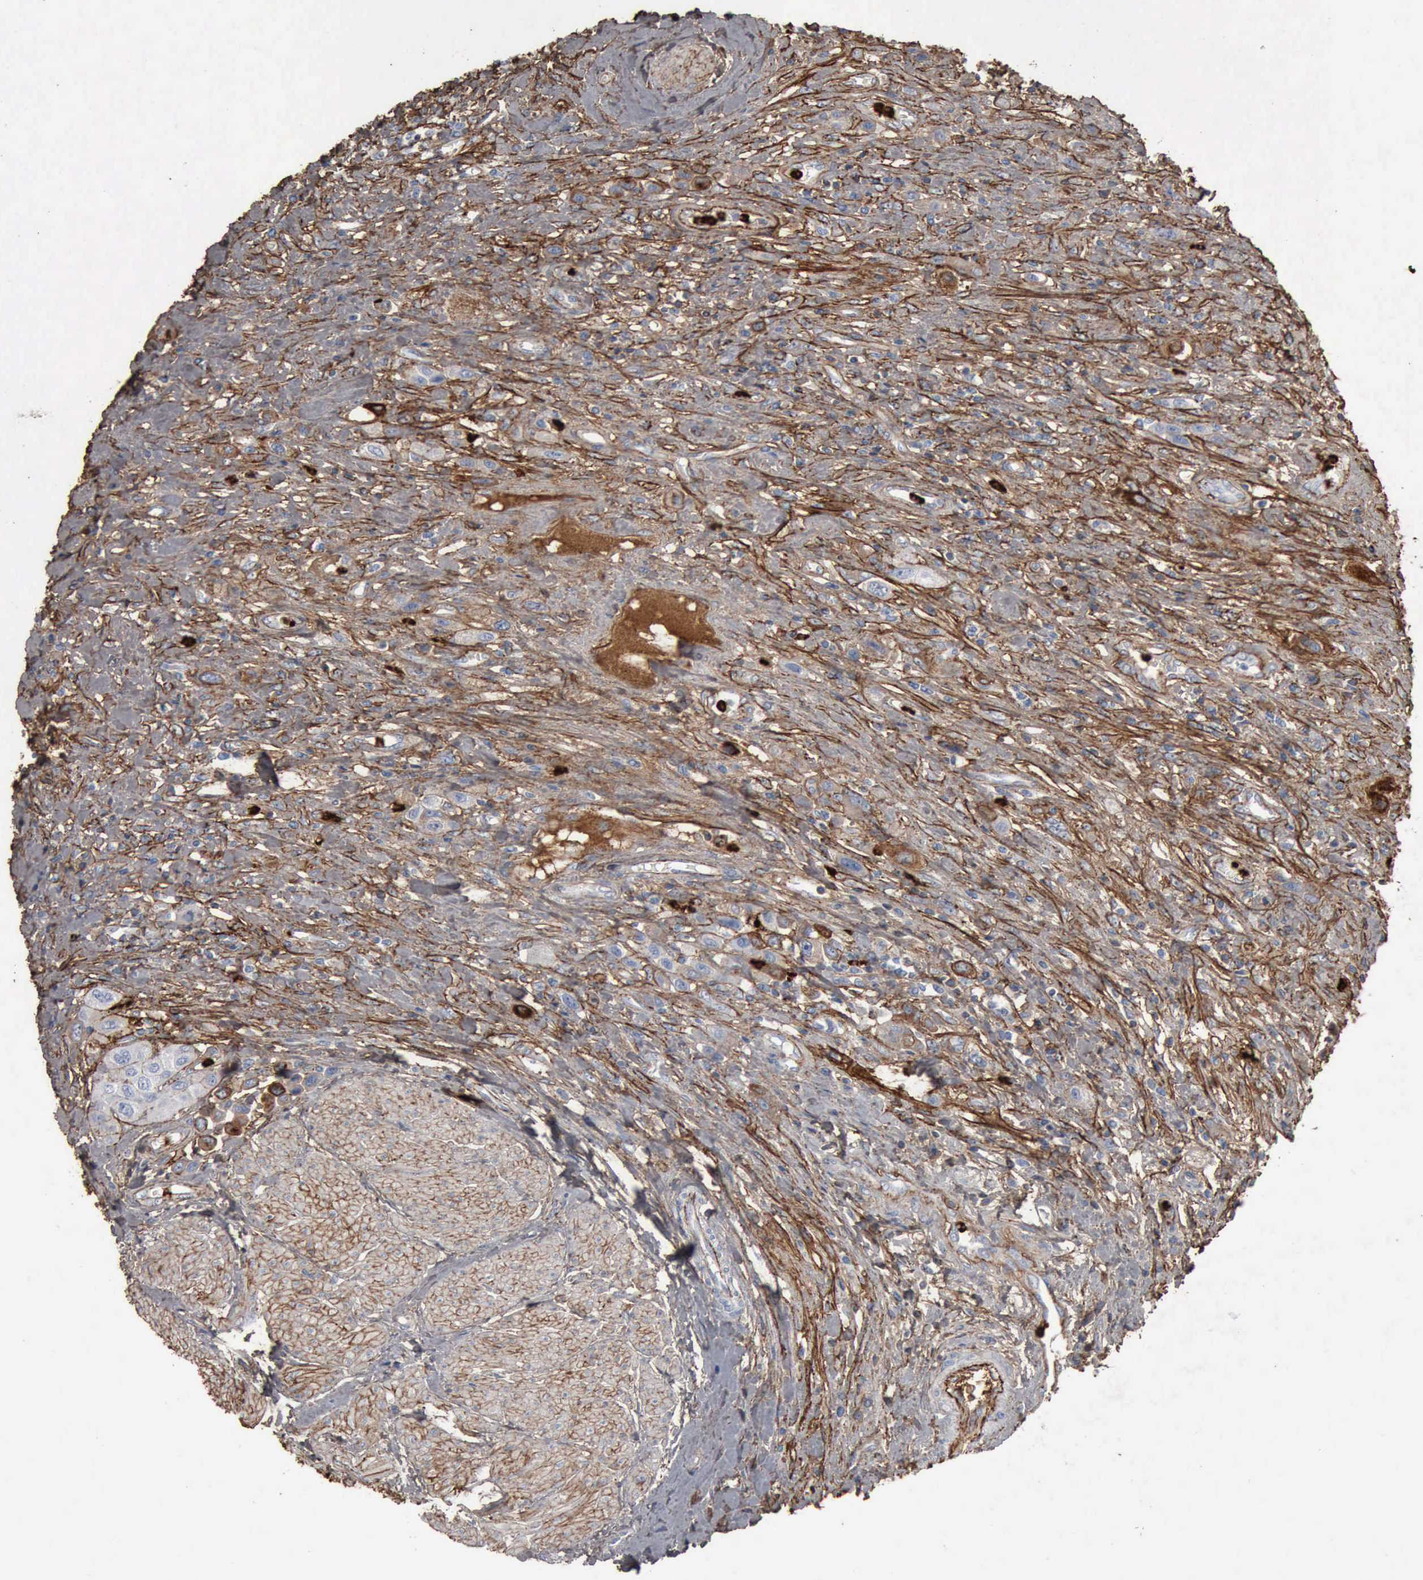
{"staining": {"intensity": "weak", "quantity": "<25%", "location": "cytoplasmic/membranous"}, "tissue": "urothelial cancer", "cell_type": "Tumor cells", "image_type": "cancer", "snomed": [{"axis": "morphology", "description": "Urothelial carcinoma, High grade"}, {"axis": "topography", "description": "Urinary bladder"}], "caption": "Image shows no significant protein expression in tumor cells of high-grade urothelial carcinoma.", "gene": "FN1", "patient": {"sex": "male", "age": 50}}